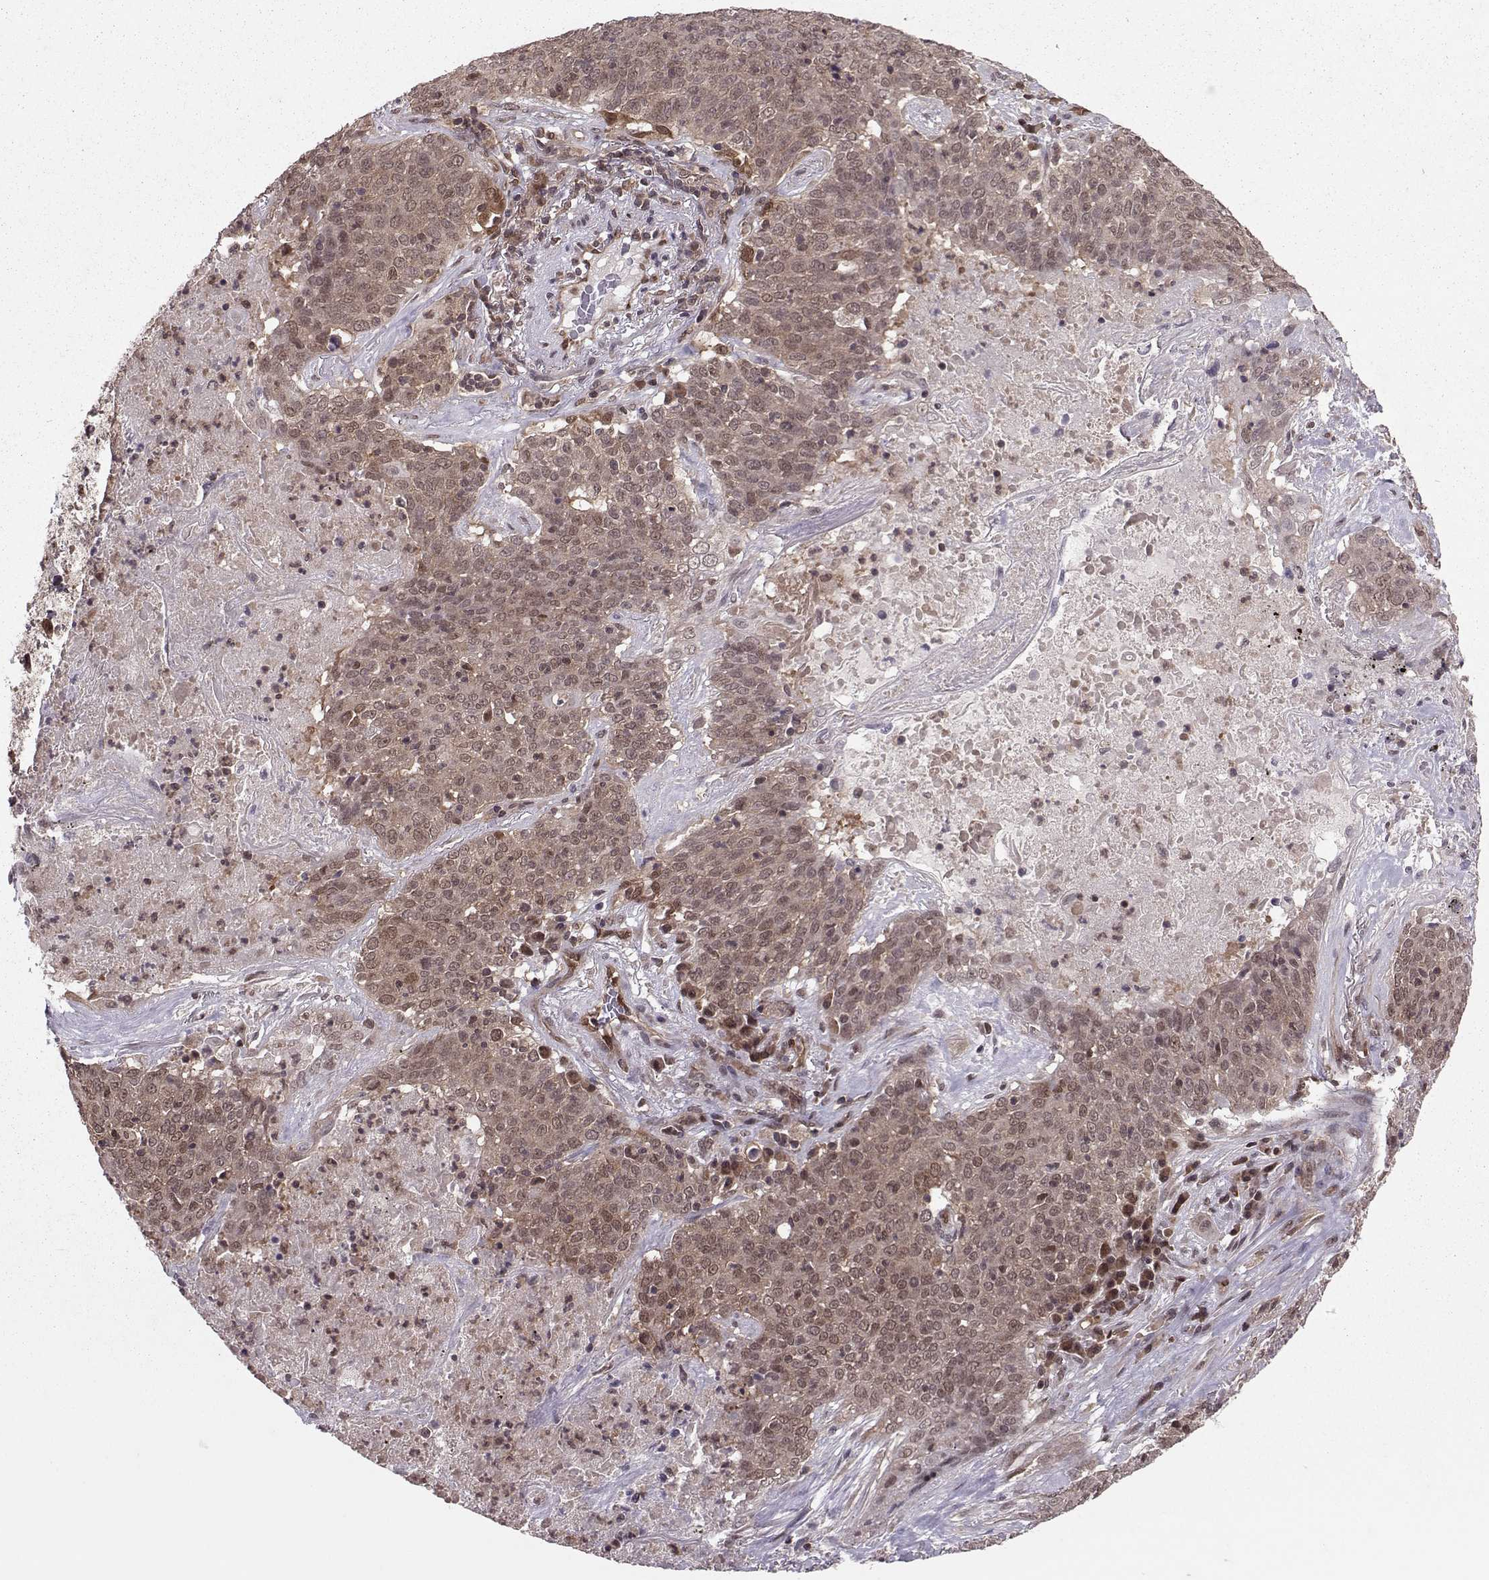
{"staining": {"intensity": "weak", "quantity": "<25%", "location": "cytoplasmic/membranous,nuclear"}, "tissue": "lung cancer", "cell_type": "Tumor cells", "image_type": "cancer", "snomed": [{"axis": "morphology", "description": "Squamous cell carcinoma, NOS"}, {"axis": "topography", "description": "Lung"}], "caption": "Tumor cells show no significant positivity in lung cancer. Brightfield microscopy of immunohistochemistry (IHC) stained with DAB (brown) and hematoxylin (blue), captured at high magnification.", "gene": "PPP2R2A", "patient": {"sex": "male", "age": 82}}